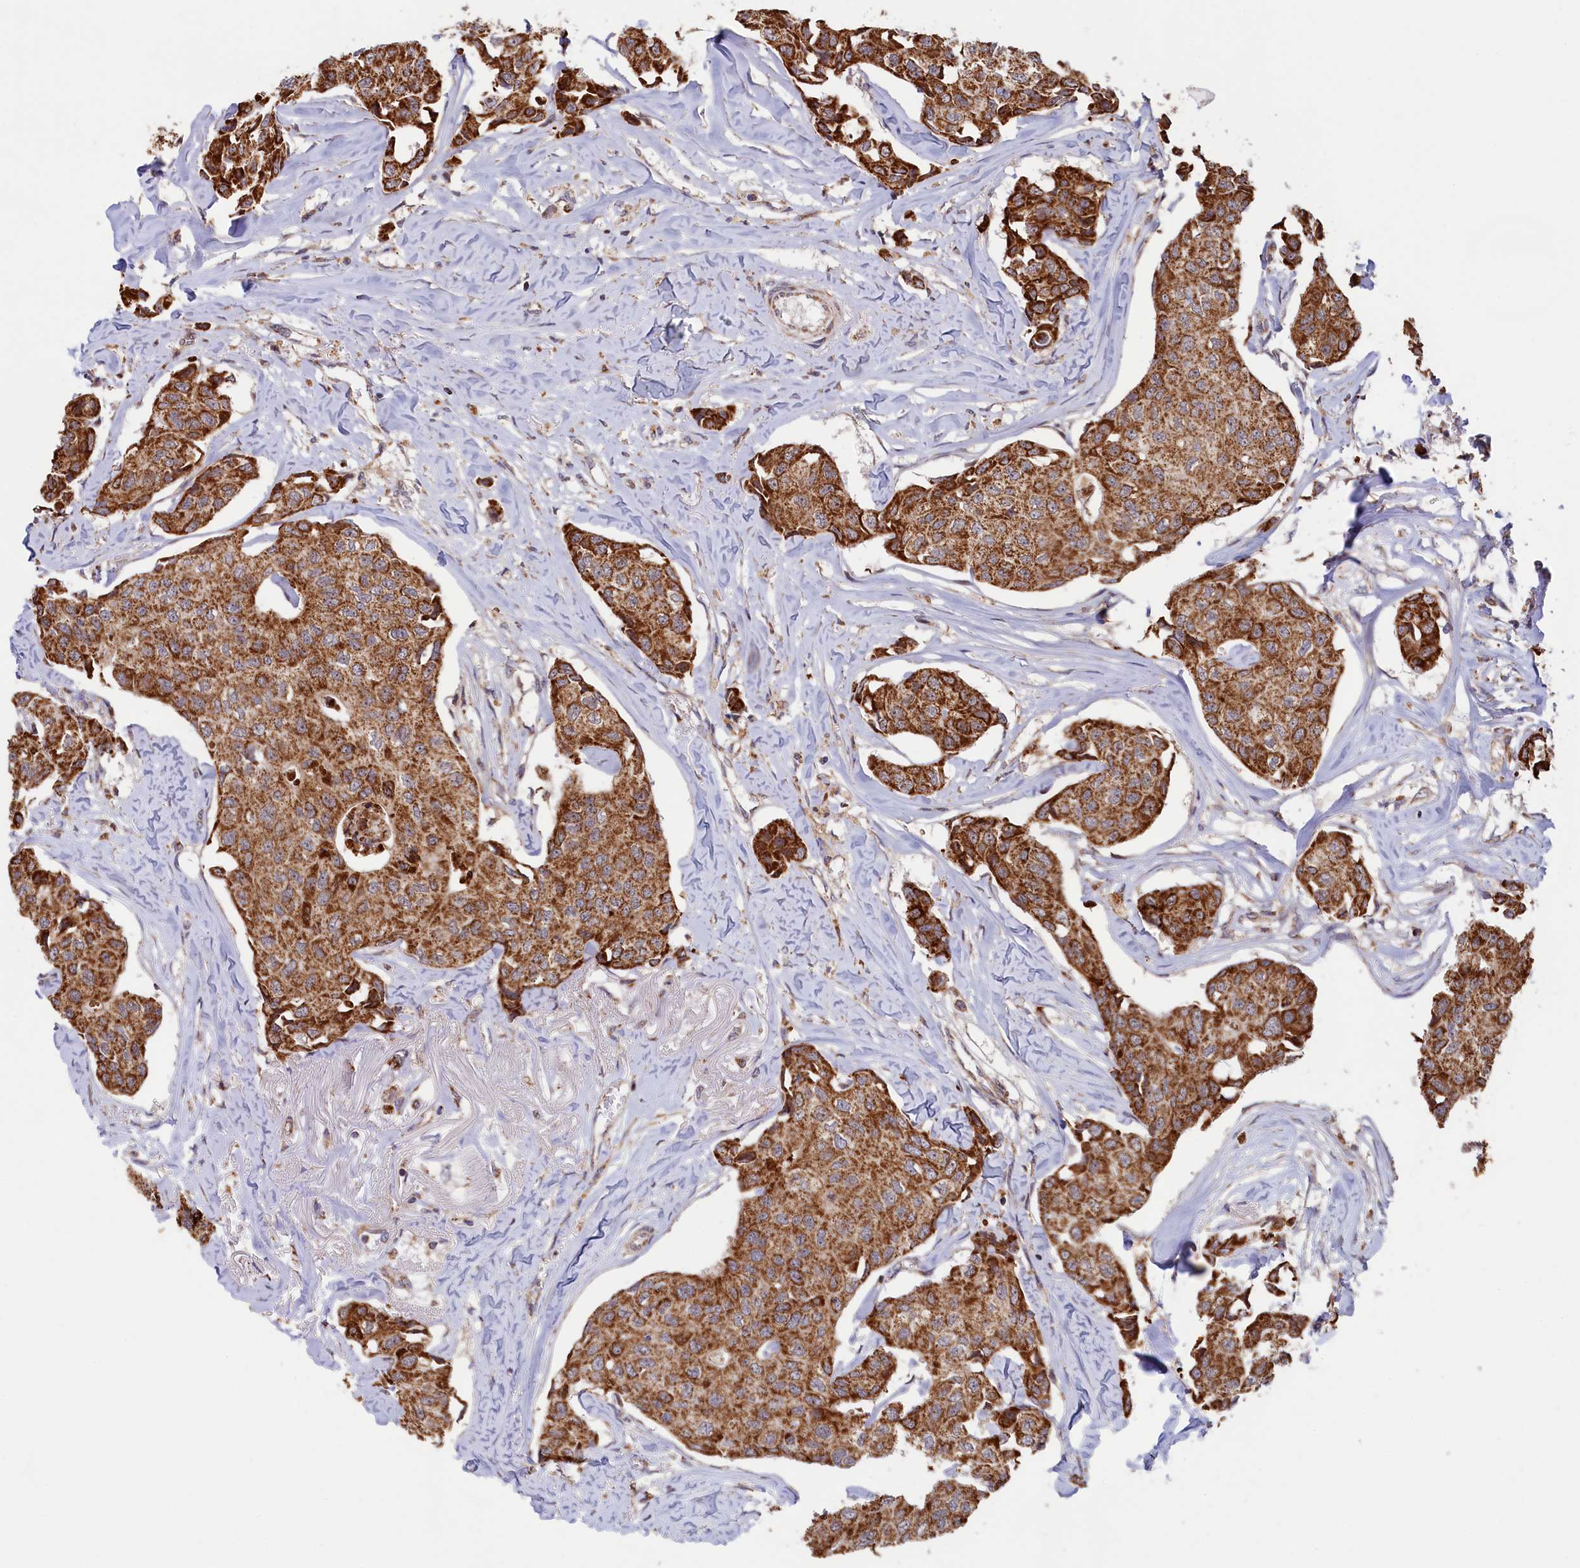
{"staining": {"intensity": "strong", "quantity": ">75%", "location": "cytoplasmic/membranous"}, "tissue": "breast cancer", "cell_type": "Tumor cells", "image_type": "cancer", "snomed": [{"axis": "morphology", "description": "Duct carcinoma"}, {"axis": "topography", "description": "Breast"}], "caption": "The micrograph shows immunohistochemical staining of breast cancer. There is strong cytoplasmic/membranous staining is identified in about >75% of tumor cells.", "gene": "DUS3L", "patient": {"sex": "female", "age": 80}}